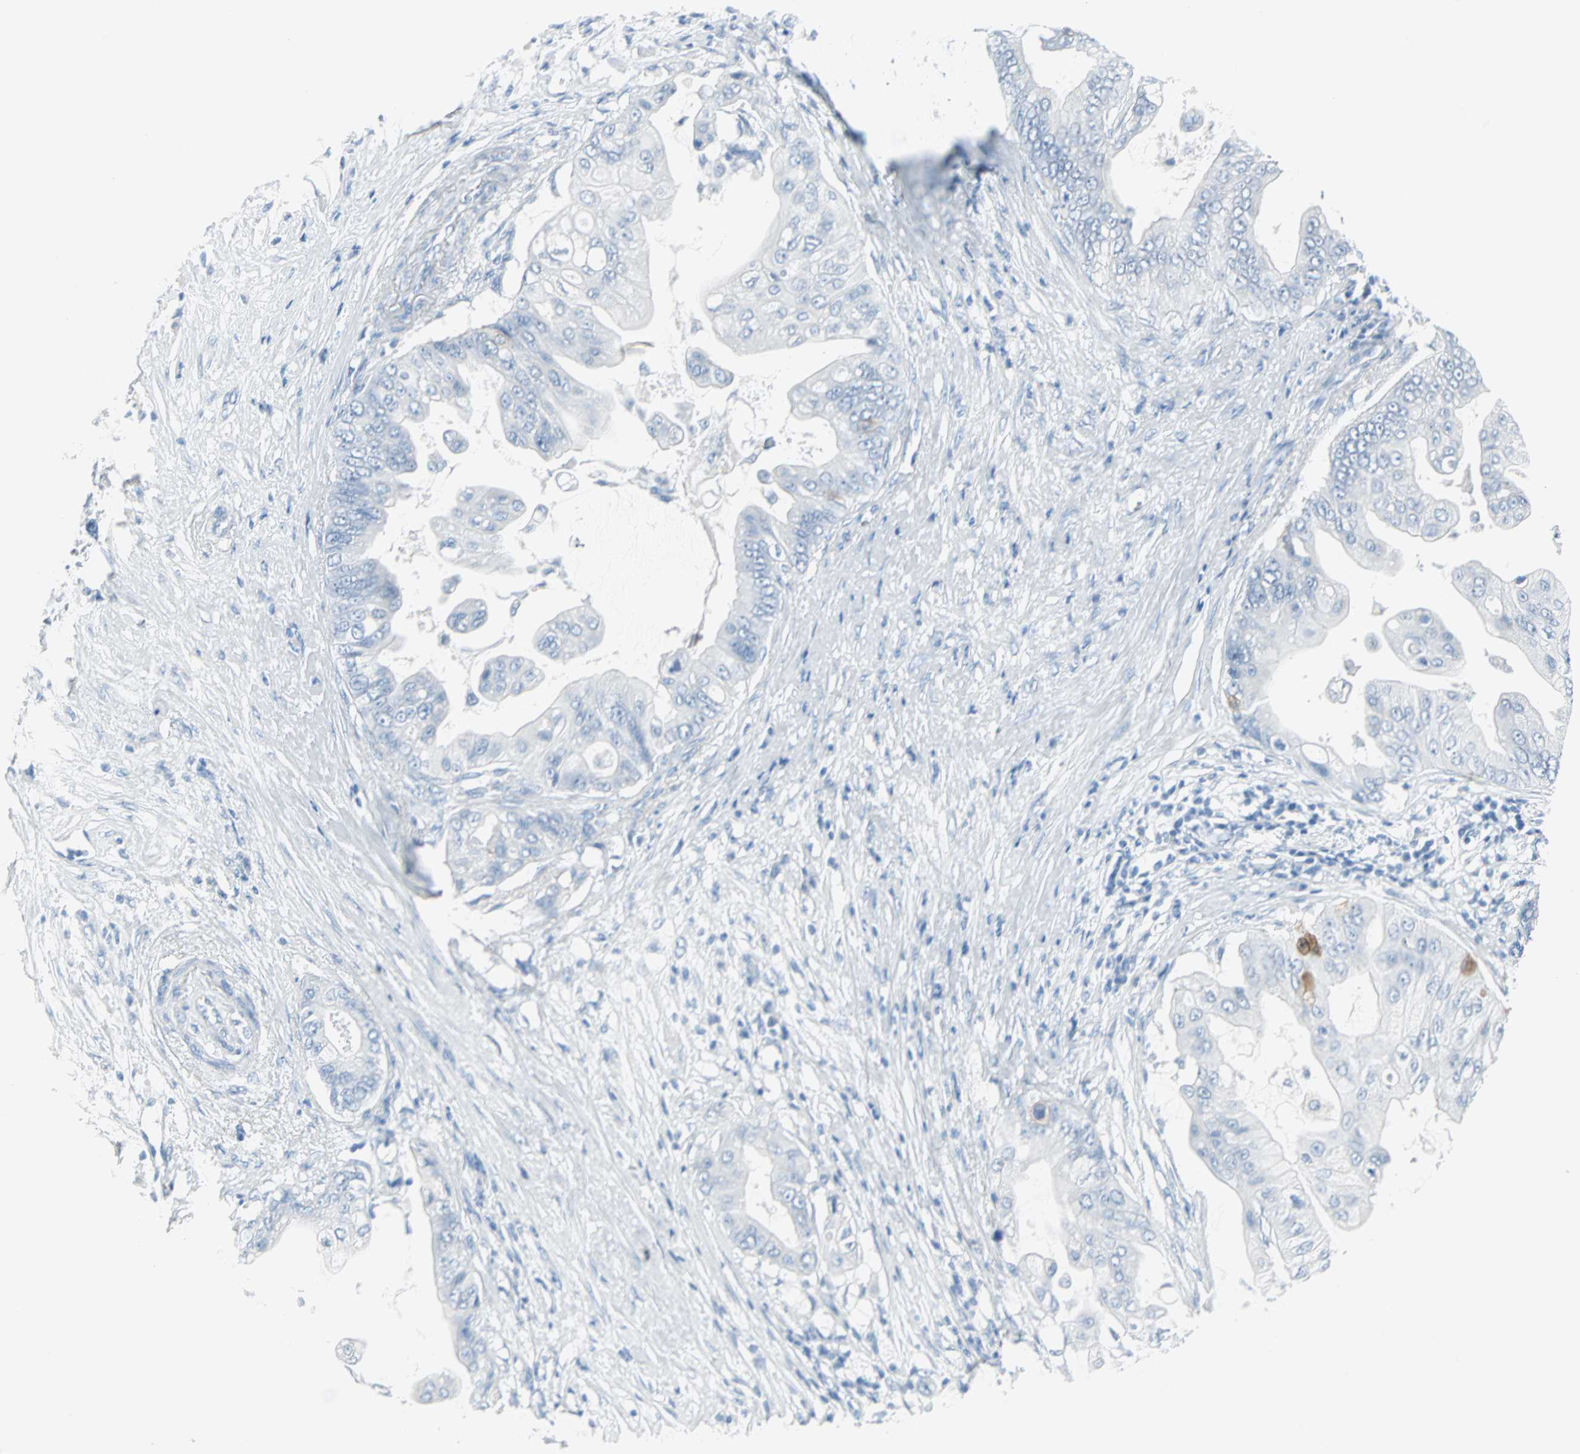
{"staining": {"intensity": "strong", "quantity": "<25%", "location": "cytoplasmic/membranous"}, "tissue": "pancreatic cancer", "cell_type": "Tumor cells", "image_type": "cancer", "snomed": [{"axis": "morphology", "description": "Adenocarcinoma, NOS"}, {"axis": "topography", "description": "Pancreas"}], "caption": "A brown stain shows strong cytoplasmic/membranous staining of a protein in human pancreatic cancer (adenocarcinoma) tumor cells. The staining was performed using DAB to visualize the protein expression in brown, while the nuclei were stained in blue with hematoxylin (Magnification: 20x).", "gene": "STX1A", "patient": {"sex": "female", "age": 75}}